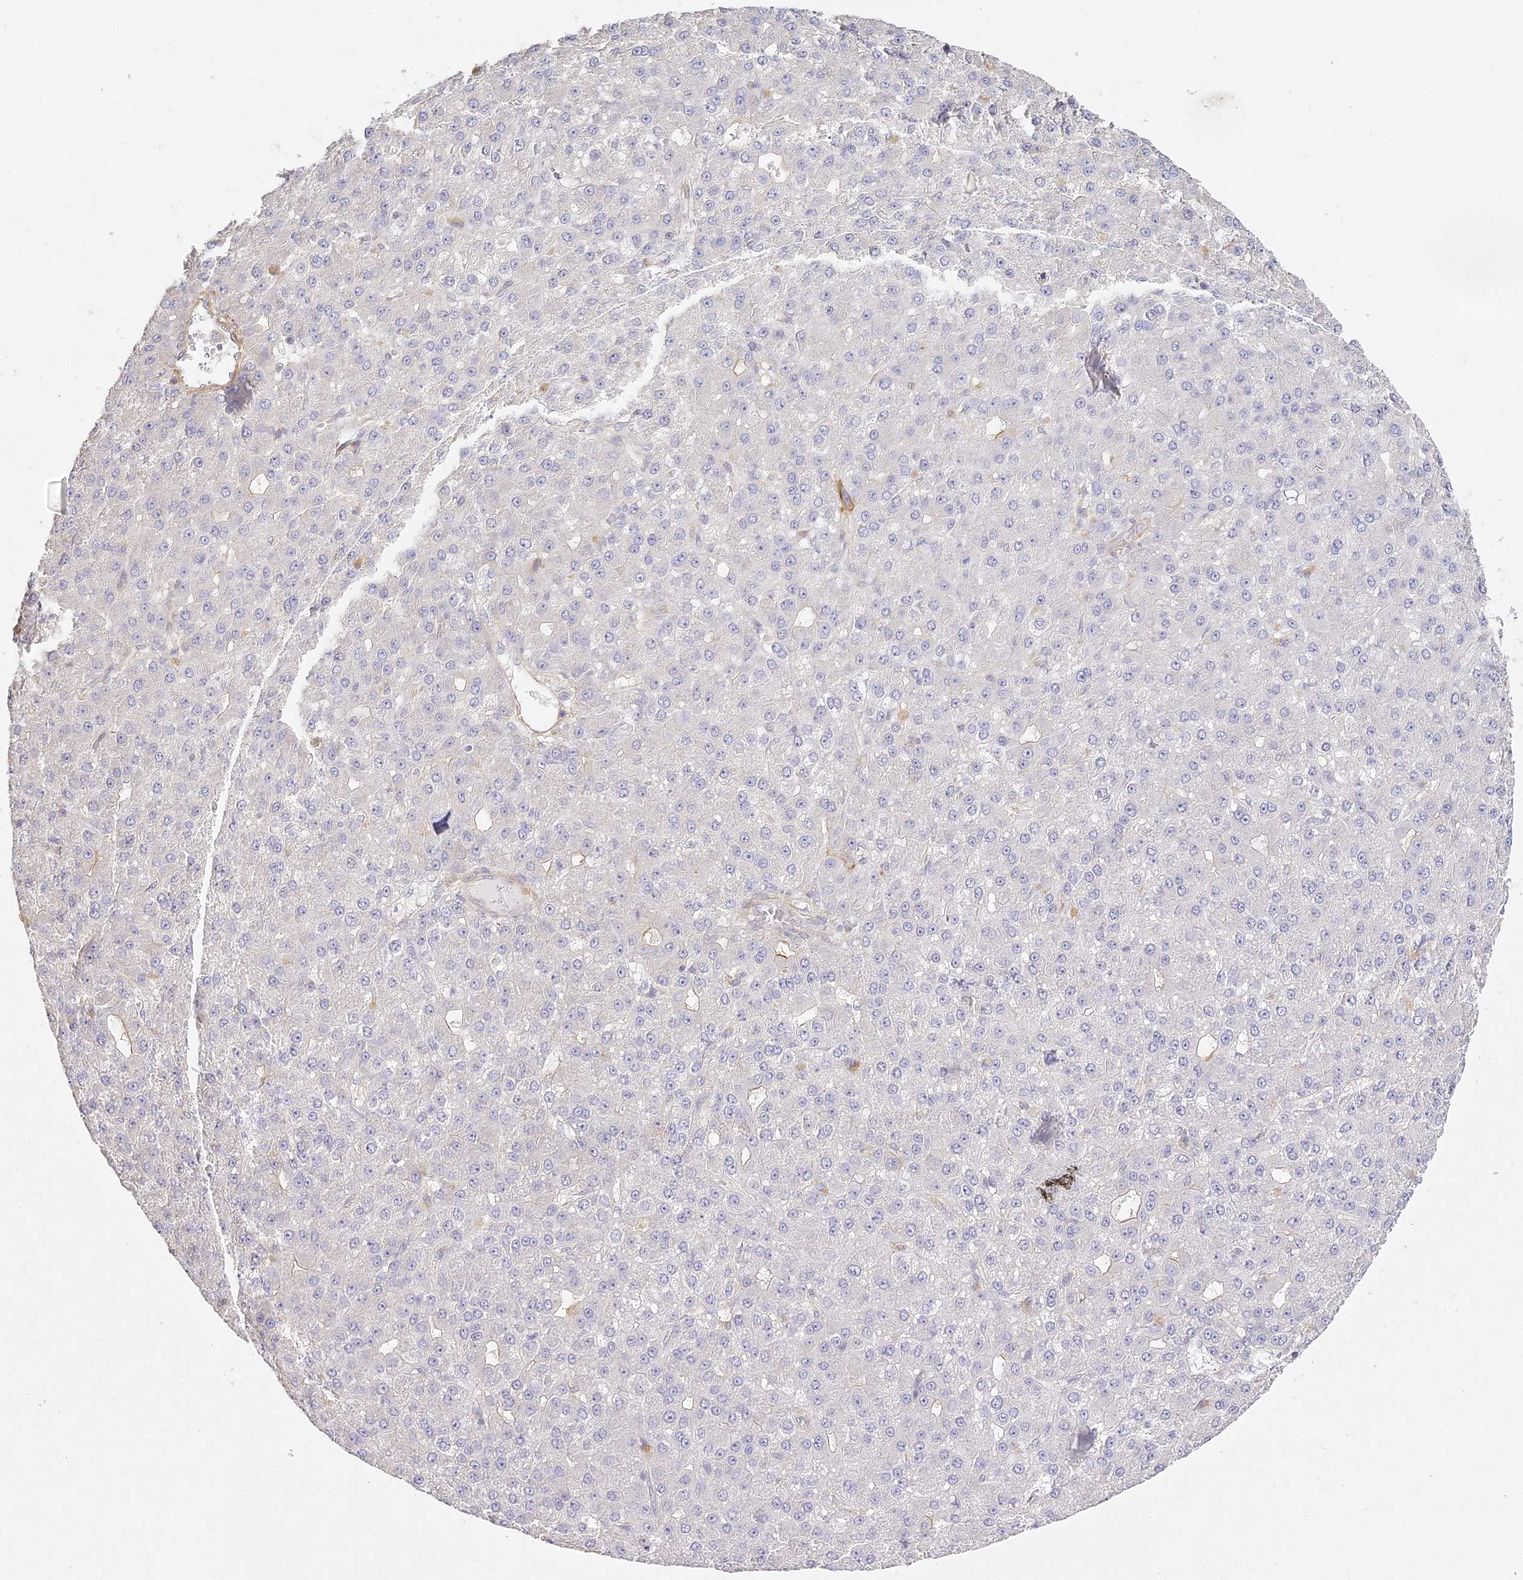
{"staining": {"intensity": "negative", "quantity": "none", "location": "none"}, "tissue": "liver cancer", "cell_type": "Tumor cells", "image_type": "cancer", "snomed": [{"axis": "morphology", "description": "Carcinoma, Hepatocellular, NOS"}, {"axis": "topography", "description": "Liver"}], "caption": "Human liver hepatocellular carcinoma stained for a protein using IHC demonstrates no expression in tumor cells.", "gene": "MED28", "patient": {"sex": "male", "age": 67}}